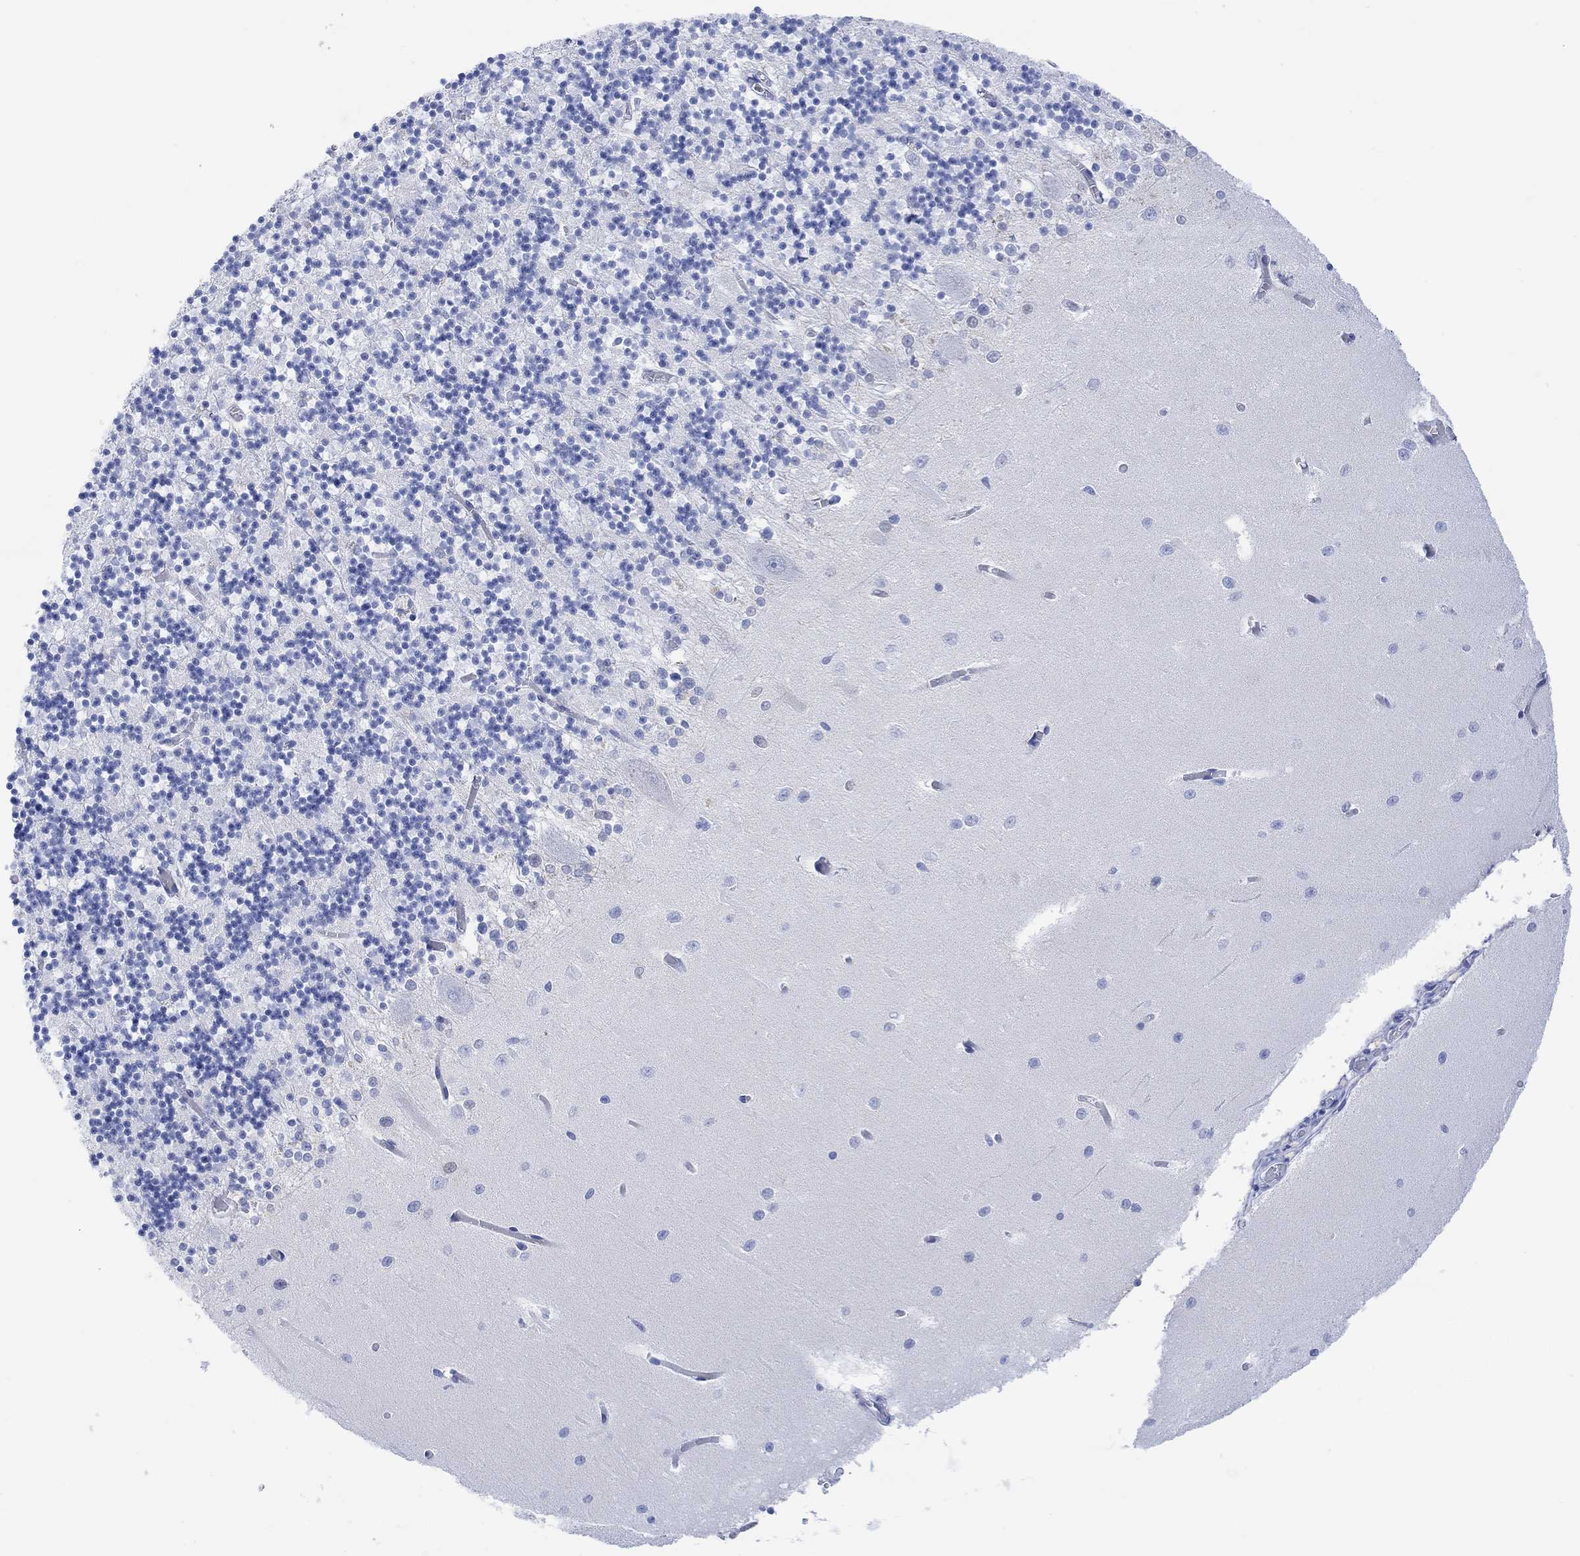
{"staining": {"intensity": "negative", "quantity": "none", "location": "none"}, "tissue": "cerebellum", "cell_type": "Cells in granular layer", "image_type": "normal", "snomed": [{"axis": "morphology", "description": "Normal tissue, NOS"}, {"axis": "topography", "description": "Cerebellum"}], "caption": "The immunohistochemistry (IHC) micrograph has no significant expression in cells in granular layer of cerebellum. (DAB (3,3'-diaminobenzidine) immunohistochemistry, high magnification).", "gene": "TPPP3", "patient": {"sex": "female", "age": 64}}